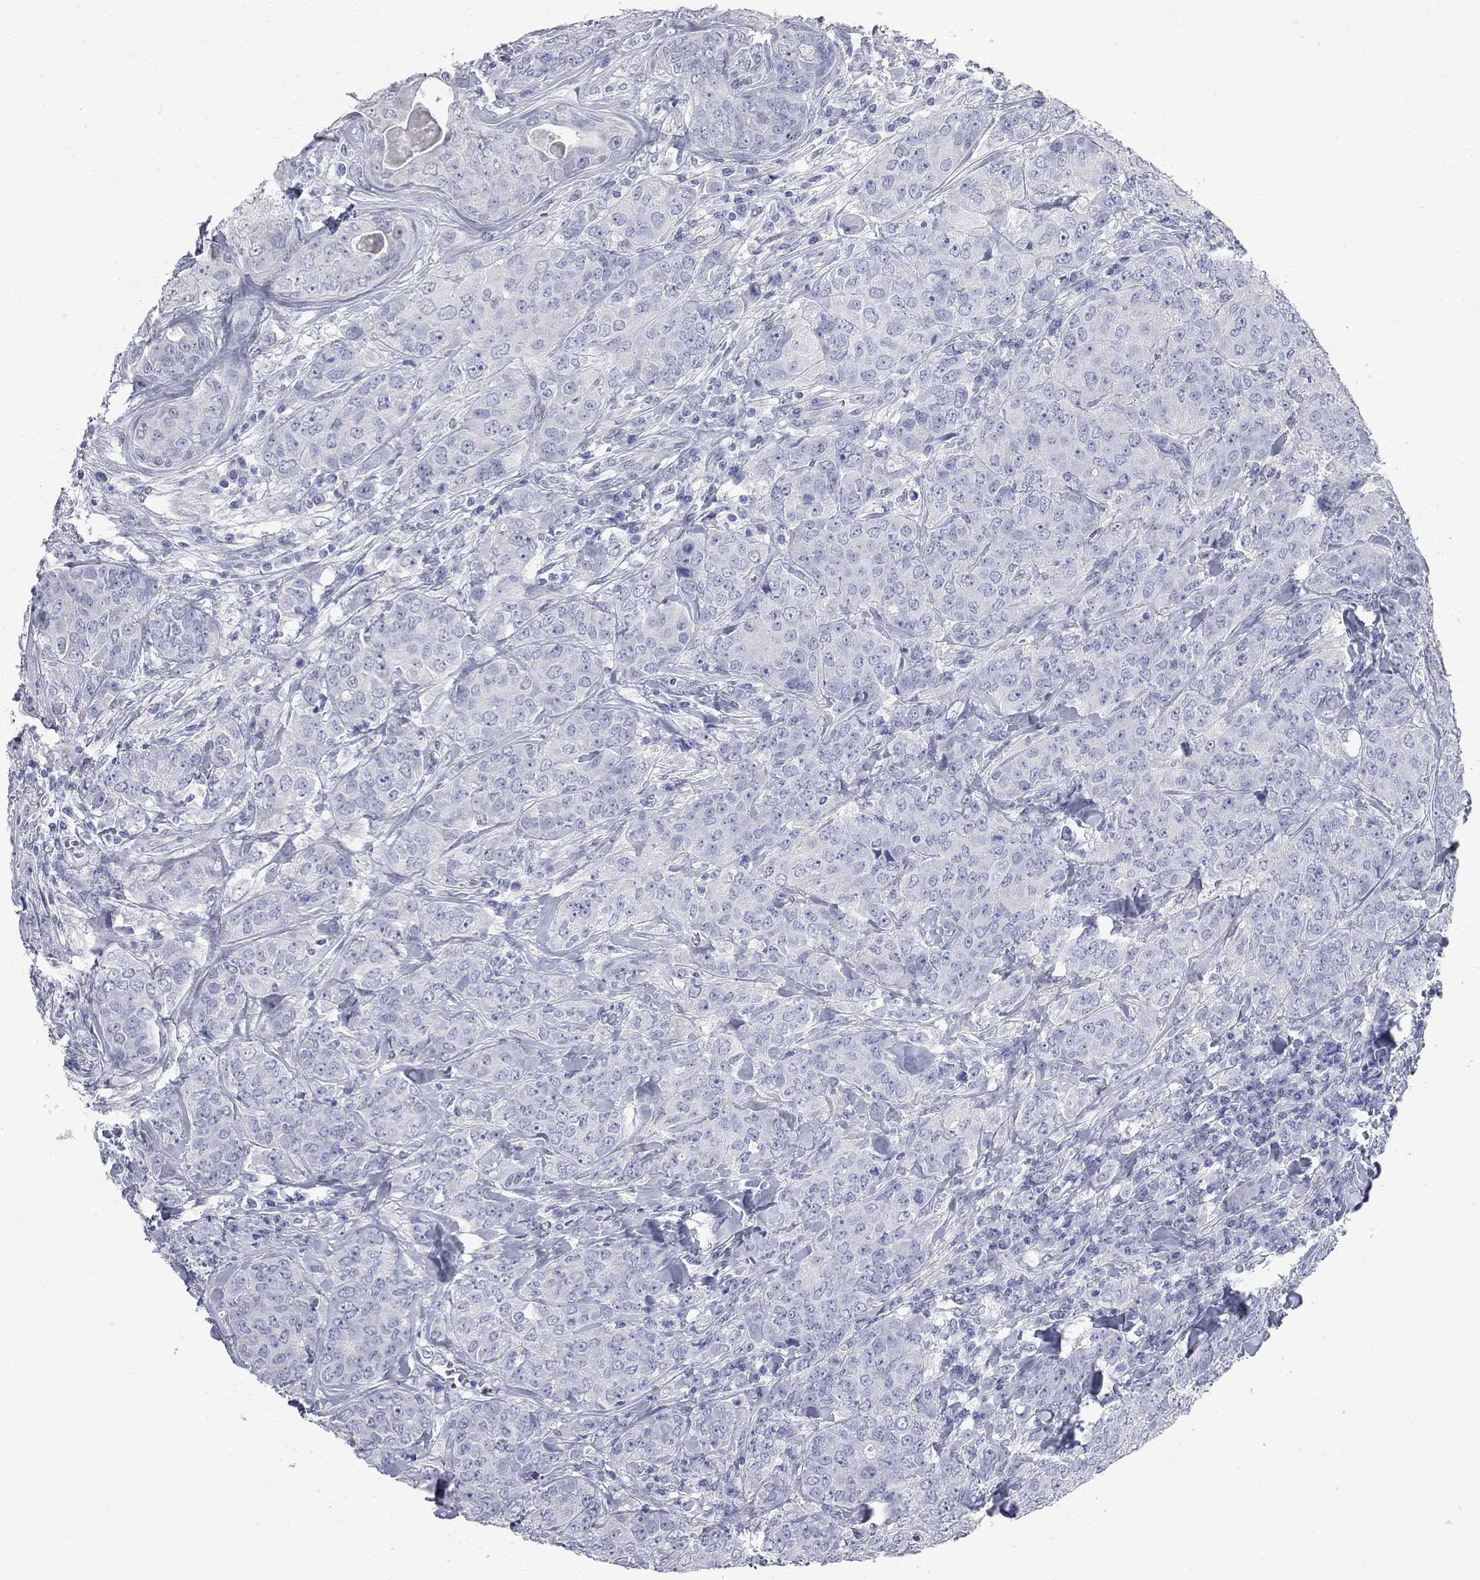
{"staining": {"intensity": "negative", "quantity": "none", "location": "none"}, "tissue": "breast cancer", "cell_type": "Tumor cells", "image_type": "cancer", "snomed": [{"axis": "morphology", "description": "Duct carcinoma"}, {"axis": "topography", "description": "Breast"}], "caption": "Protein analysis of intraductal carcinoma (breast) reveals no significant positivity in tumor cells.", "gene": "BPIFB1", "patient": {"sex": "female", "age": 43}}